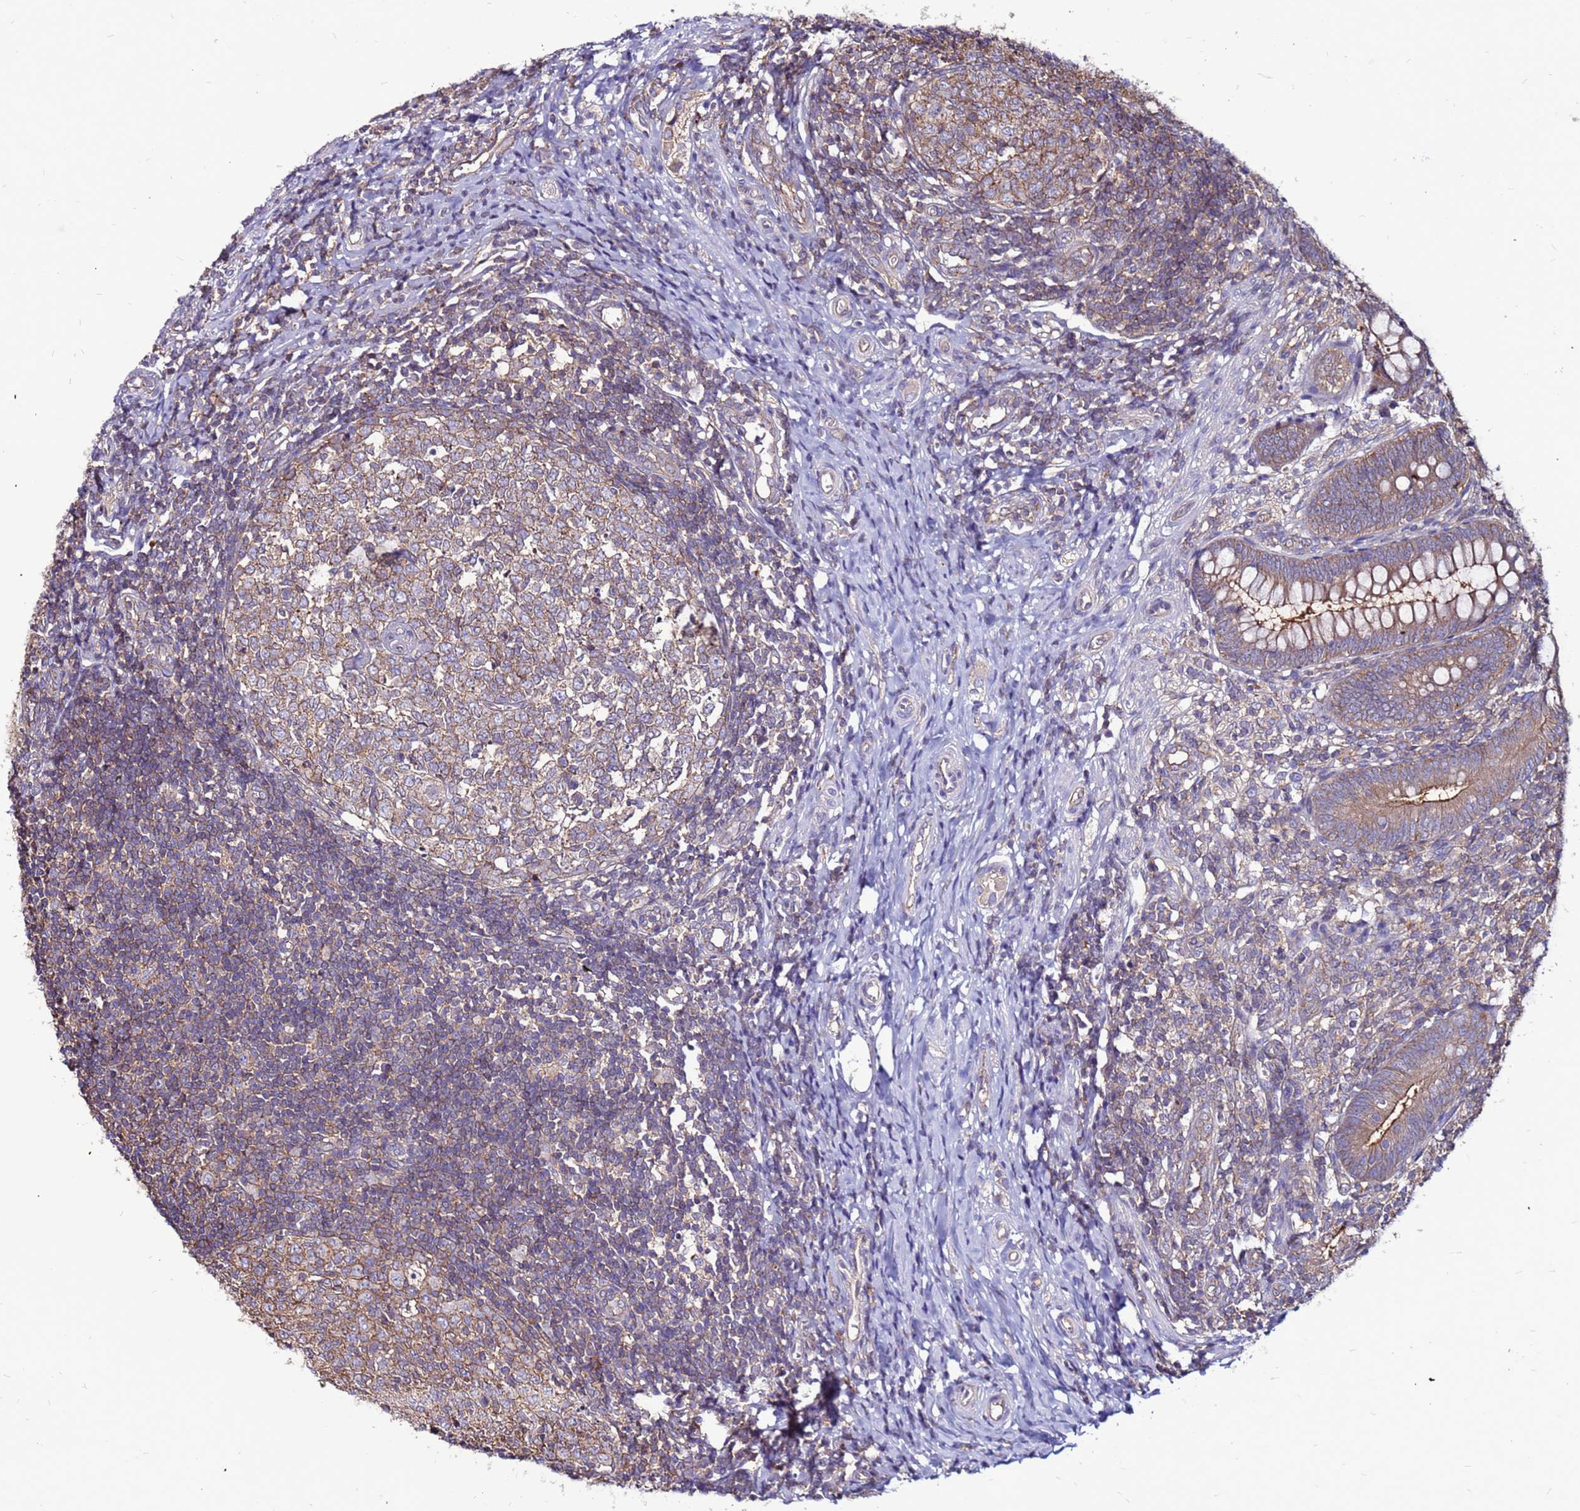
{"staining": {"intensity": "moderate", "quantity": ">75%", "location": "cytoplasmic/membranous"}, "tissue": "appendix", "cell_type": "Glandular cells", "image_type": "normal", "snomed": [{"axis": "morphology", "description": "Normal tissue, NOS"}, {"axis": "topography", "description": "Appendix"}], "caption": "Unremarkable appendix demonstrates moderate cytoplasmic/membranous positivity in about >75% of glandular cells, visualized by immunohistochemistry.", "gene": "NRN1L", "patient": {"sex": "male", "age": 14}}